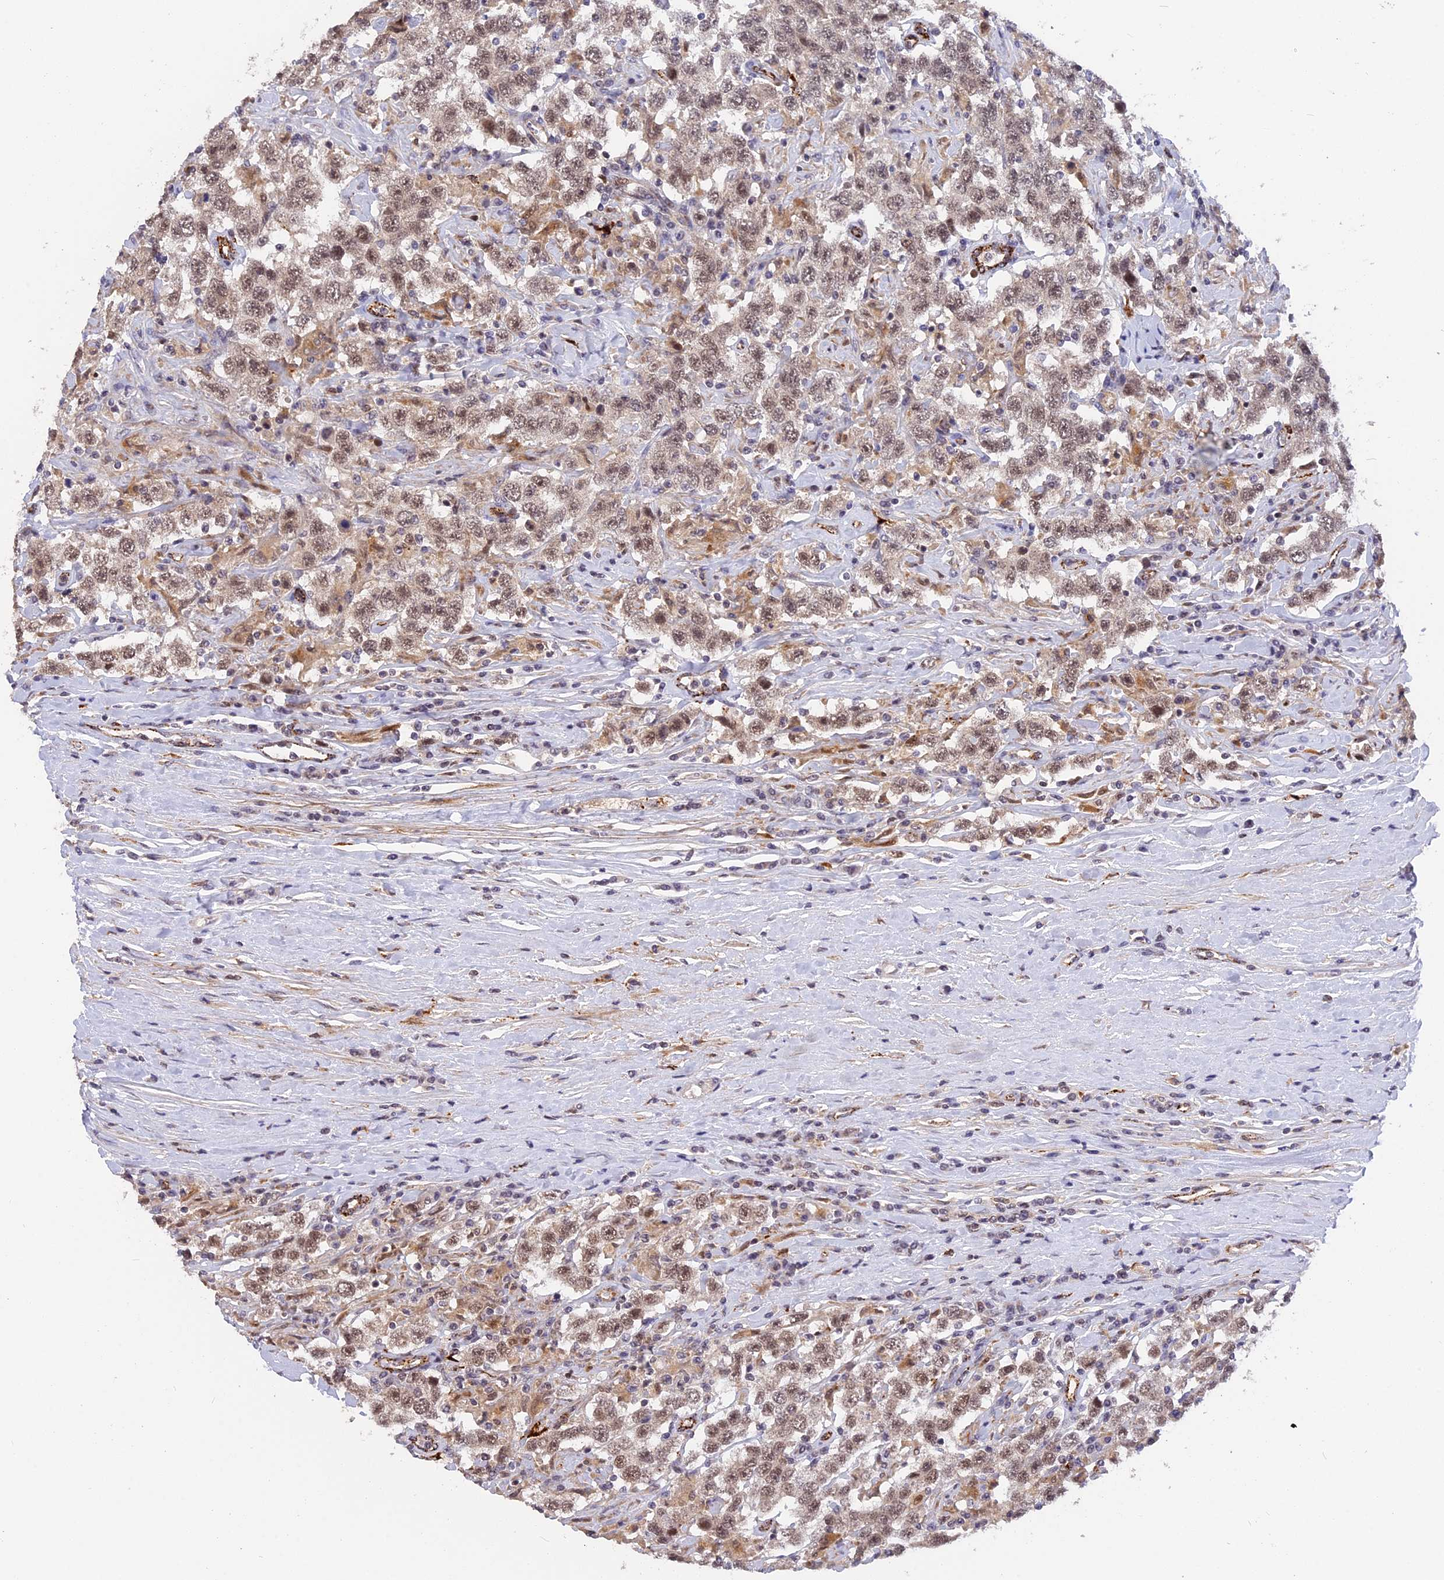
{"staining": {"intensity": "weak", "quantity": "25%-75%", "location": "nuclear"}, "tissue": "testis cancer", "cell_type": "Tumor cells", "image_type": "cancer", "snomed": [{"axis": "morphology", "description": "Seminoma, NOS"}, {"axis": "topography", "description": "Testis"}], "caption": "Immunohistochemistry of human testis seminoma exhibits low levels of weak nuclear expression in about 25%-75% of tumor cells.", "gene": "POLR2C", "patient": {"sex": "male", "age": 41}}